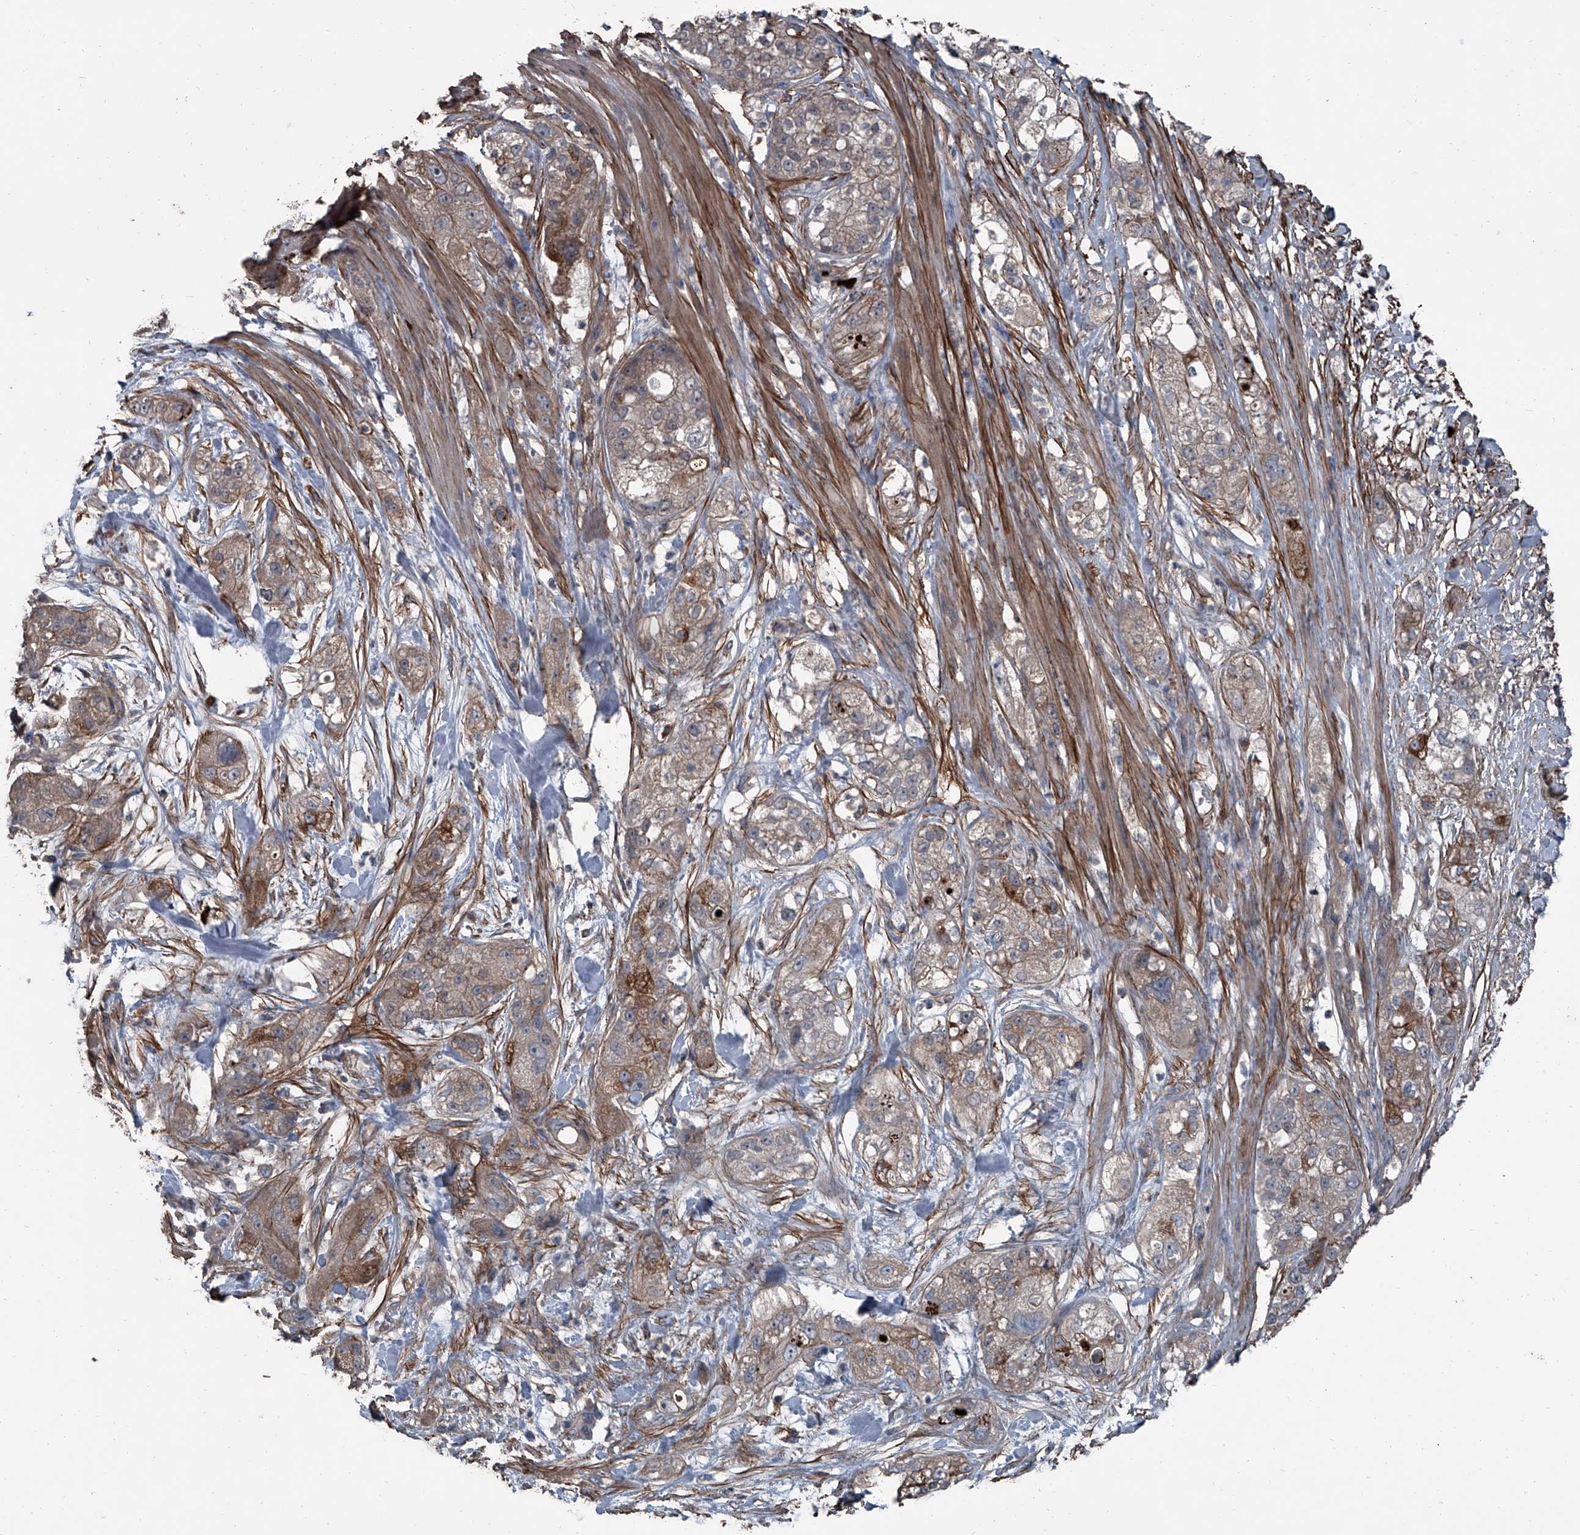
{"staining": {"intensity": "weak", "quantity": "25%-75%", "location": "cytoplasmic/membranous"}, "tissue": "pancreatic cancer", "cell_type": "Tumor cells", "image_type": "cancer", "snomed": [{"axis": "morphology", "description": "Adenocarcinoma, NOS"}, {"axis": "topography", "description": "Pancreas"}], "caption": "The photomicrograph reveals a brown stain indicating the presence of a protein in the cytoplasmic/membranous of tumor cells in pancreatic cancer (adenocarcinoma).", "gene": "OARD1", "patient": {"sex": "female", "age": 78}}